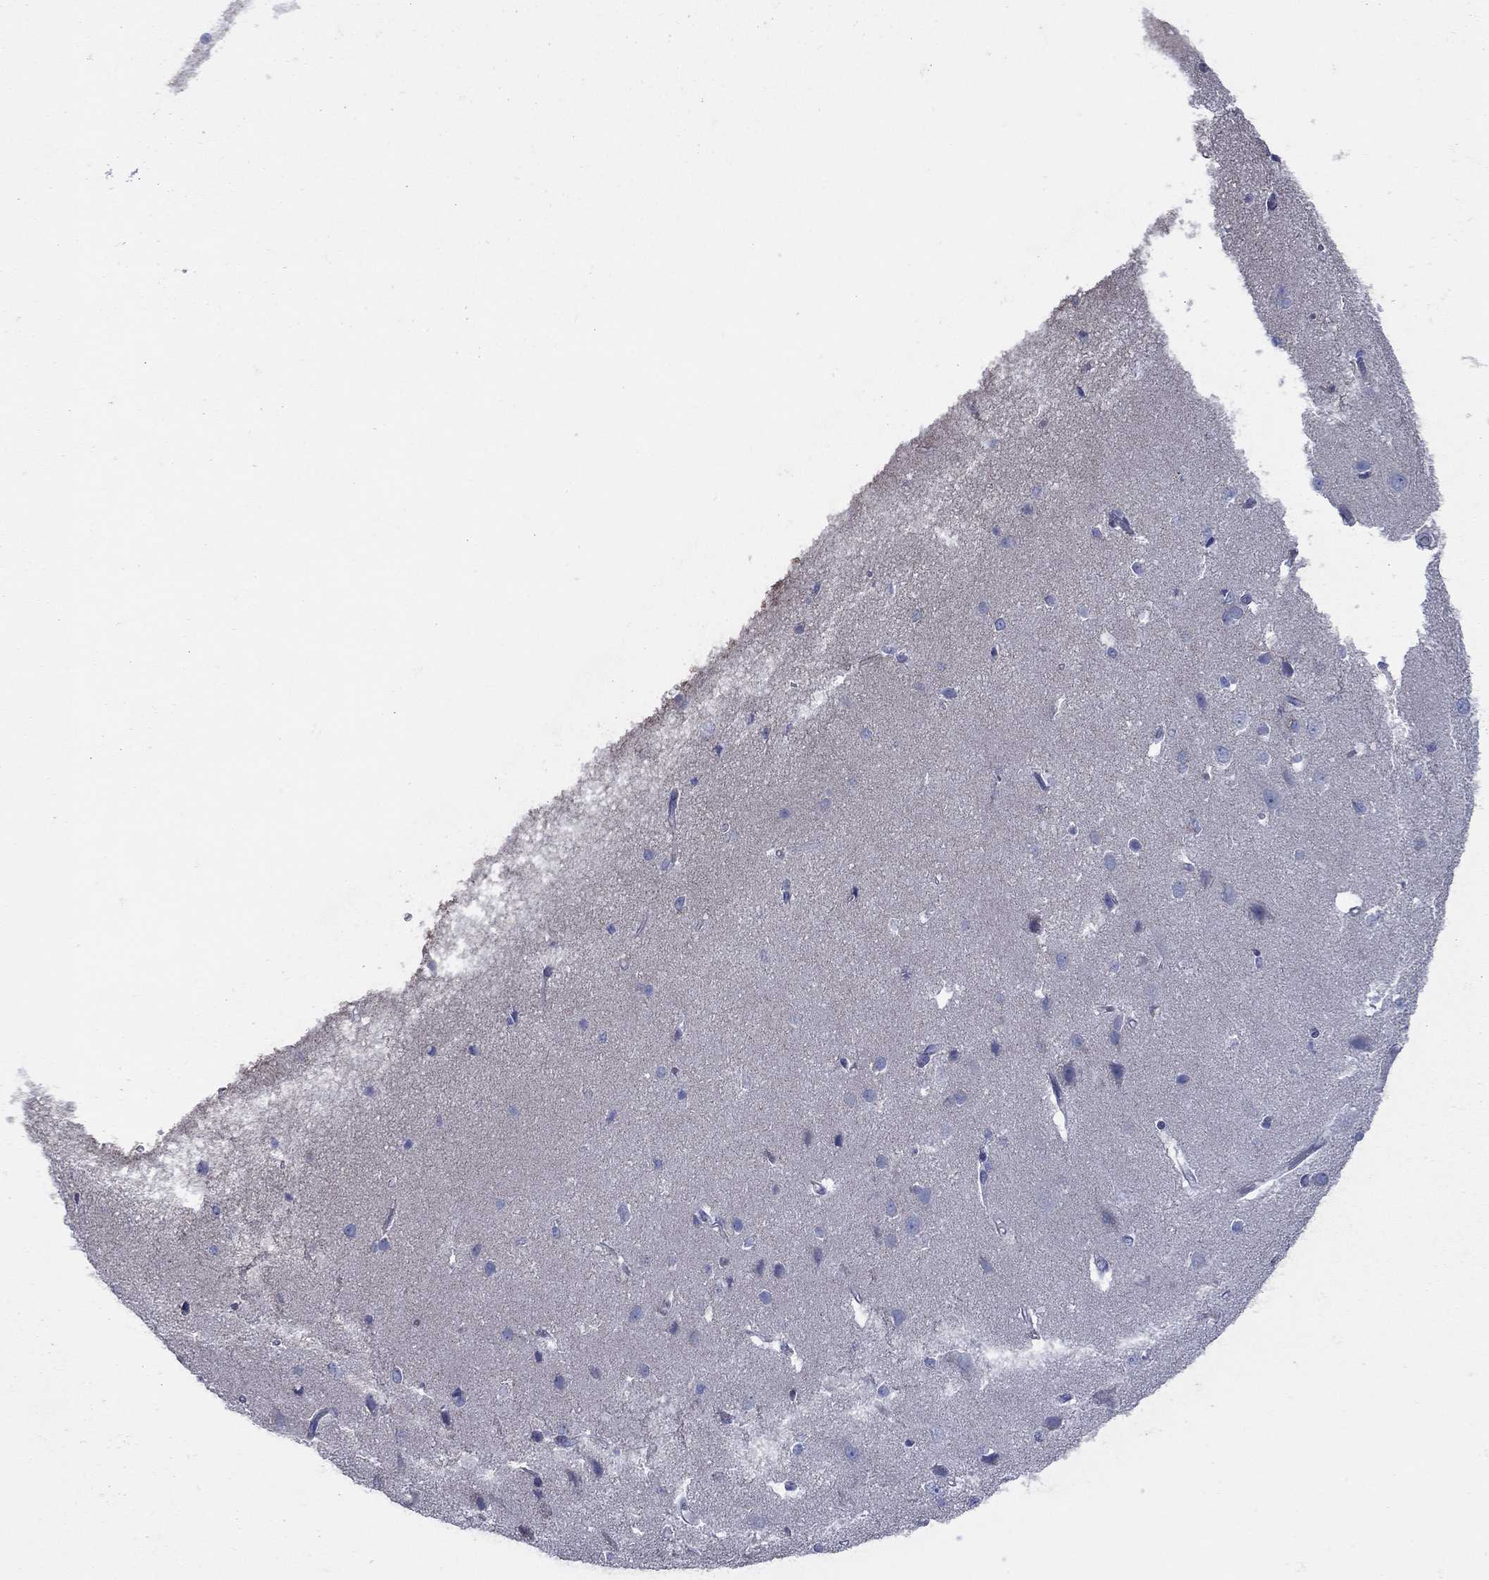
{"staining": {"intensity": "negative", "quantity": "none", "location": "none"}, "tissue": "cerebral cortex", "cell_type": "Endothelial cells", "image_type": "normal", "snomed": [{"axis": "morphology", "description": "Normal tissue, NOS"}, {"axis": "topography", "description": "Cerebral cortex"}], "caption": "Immunohistochemical staining of benign human cerebral cortex exhibits no significant staining in endothelial cells.", "gene": "PDZD3", "patient": {"sex": "male", "age": 37}}